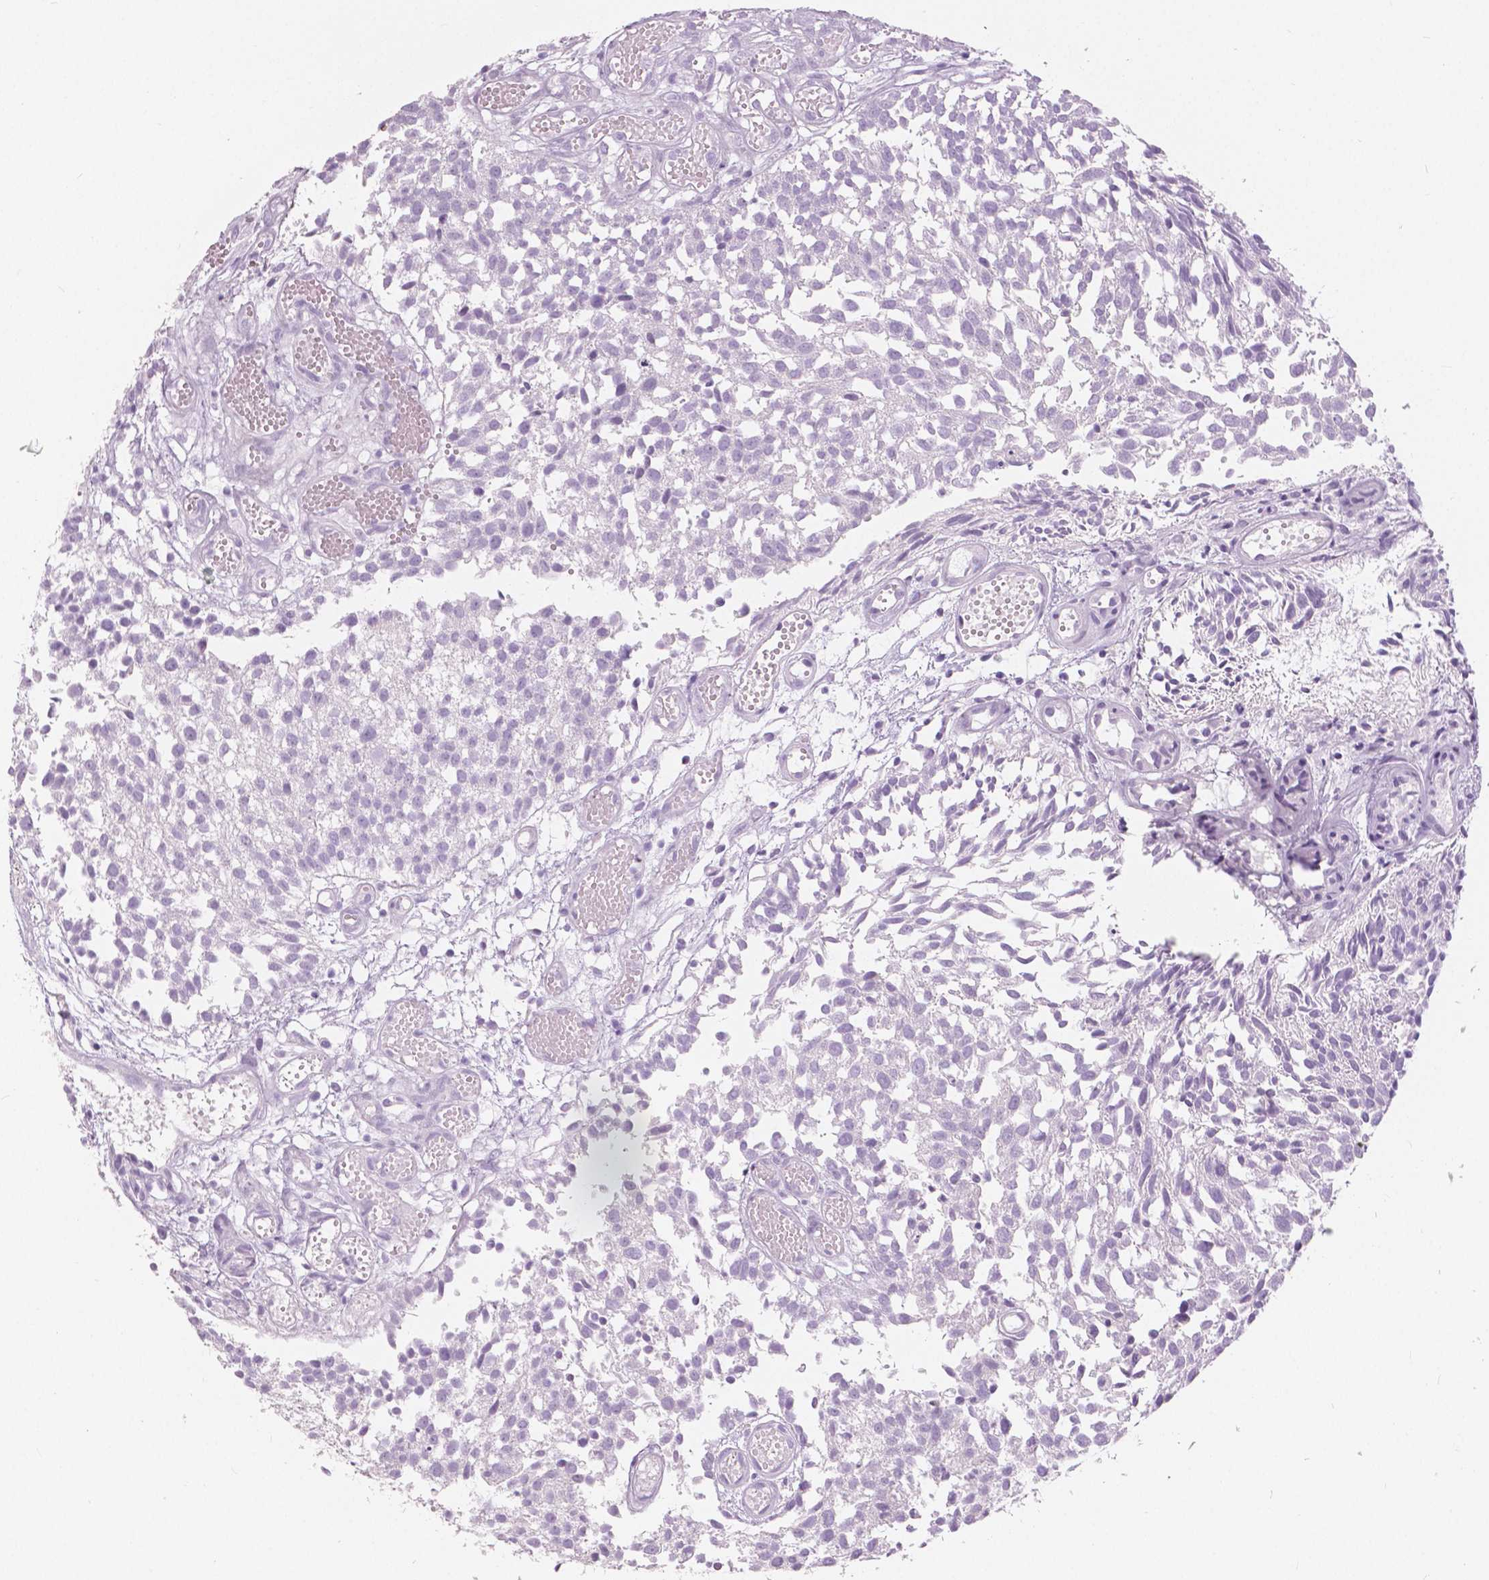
{"staining": {"intensity": "negative", "quantity": "none", "location": "none"}, "tissue": "urothelial cancer", "cell_type": "Tumor cells", "image_type": "cancer", "snomed": [{"axis": "morphology", "description": "Urothelial carcinoma, Low grade"}, {"axis": "topography", "description": "Urinary bladder"}], "caption": "Immunohistochemical staining of urothelial cancer exhibits no significant staining in tumor cells.", "gene": "A4GNT", "patient": {"sex": "male", "age": 70}}